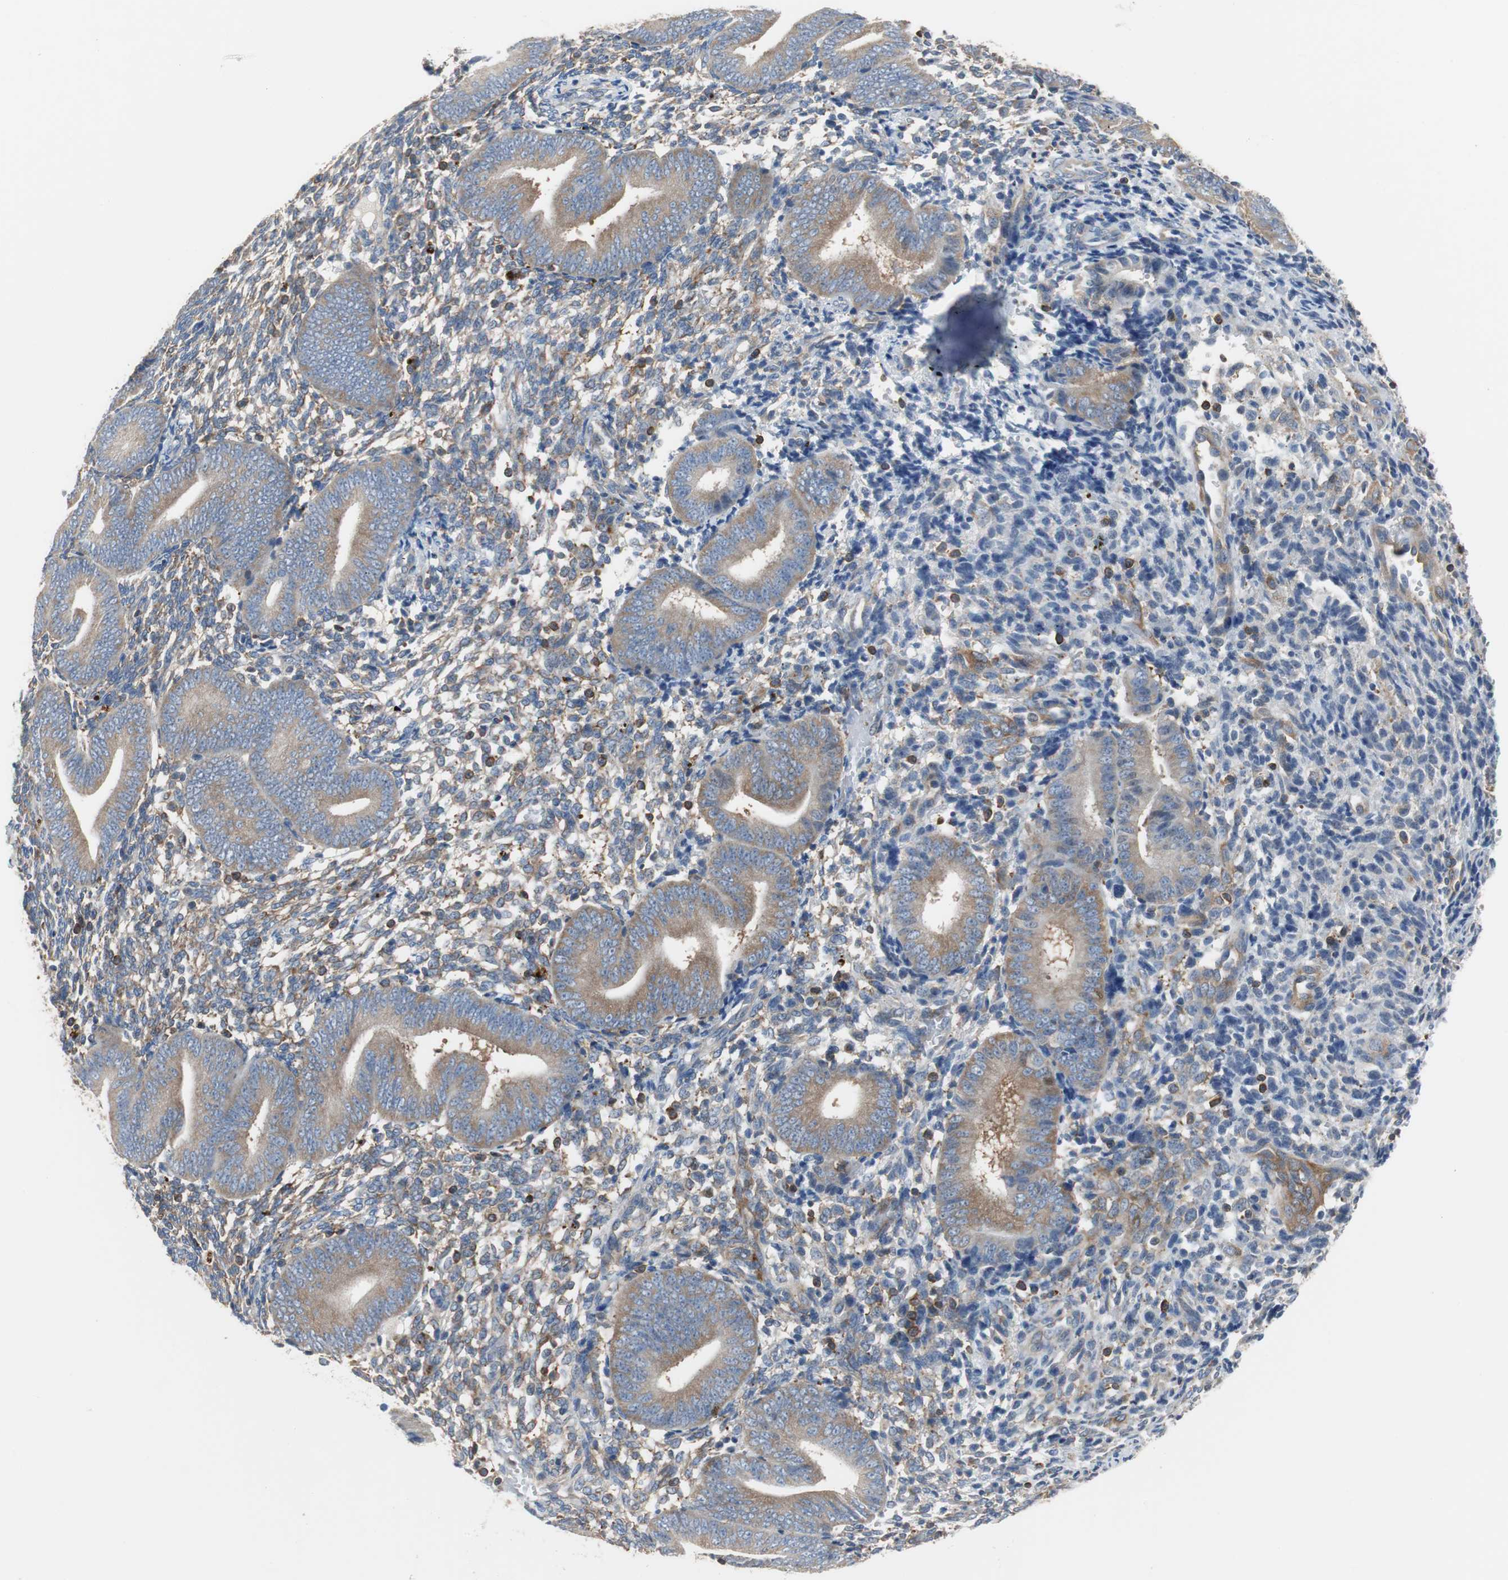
{"staining": {"intensity": "weak", "quantity": "<25%", "location": "cytoplasmic/membranous"}, "tissue": "endometrium", "cell_type": "Cells in endometrial stroma", "image_type": "normal", "snomed": [{"axis": "morphology", "description": "Normal tissue, NOS"}, {"axis": "topography", "description": "Uterus"}, {"axis": "topography", "description": "Endometrium"}], "caption": "DAB immunohistochemical staining of unremarkable endometrium shows no significant staining in cells in endometrial stroma. (DAB immunohistochemistry, high magnification).", "gene": "TSC22D4", "patient": {"sex": "female", "age": 33}}